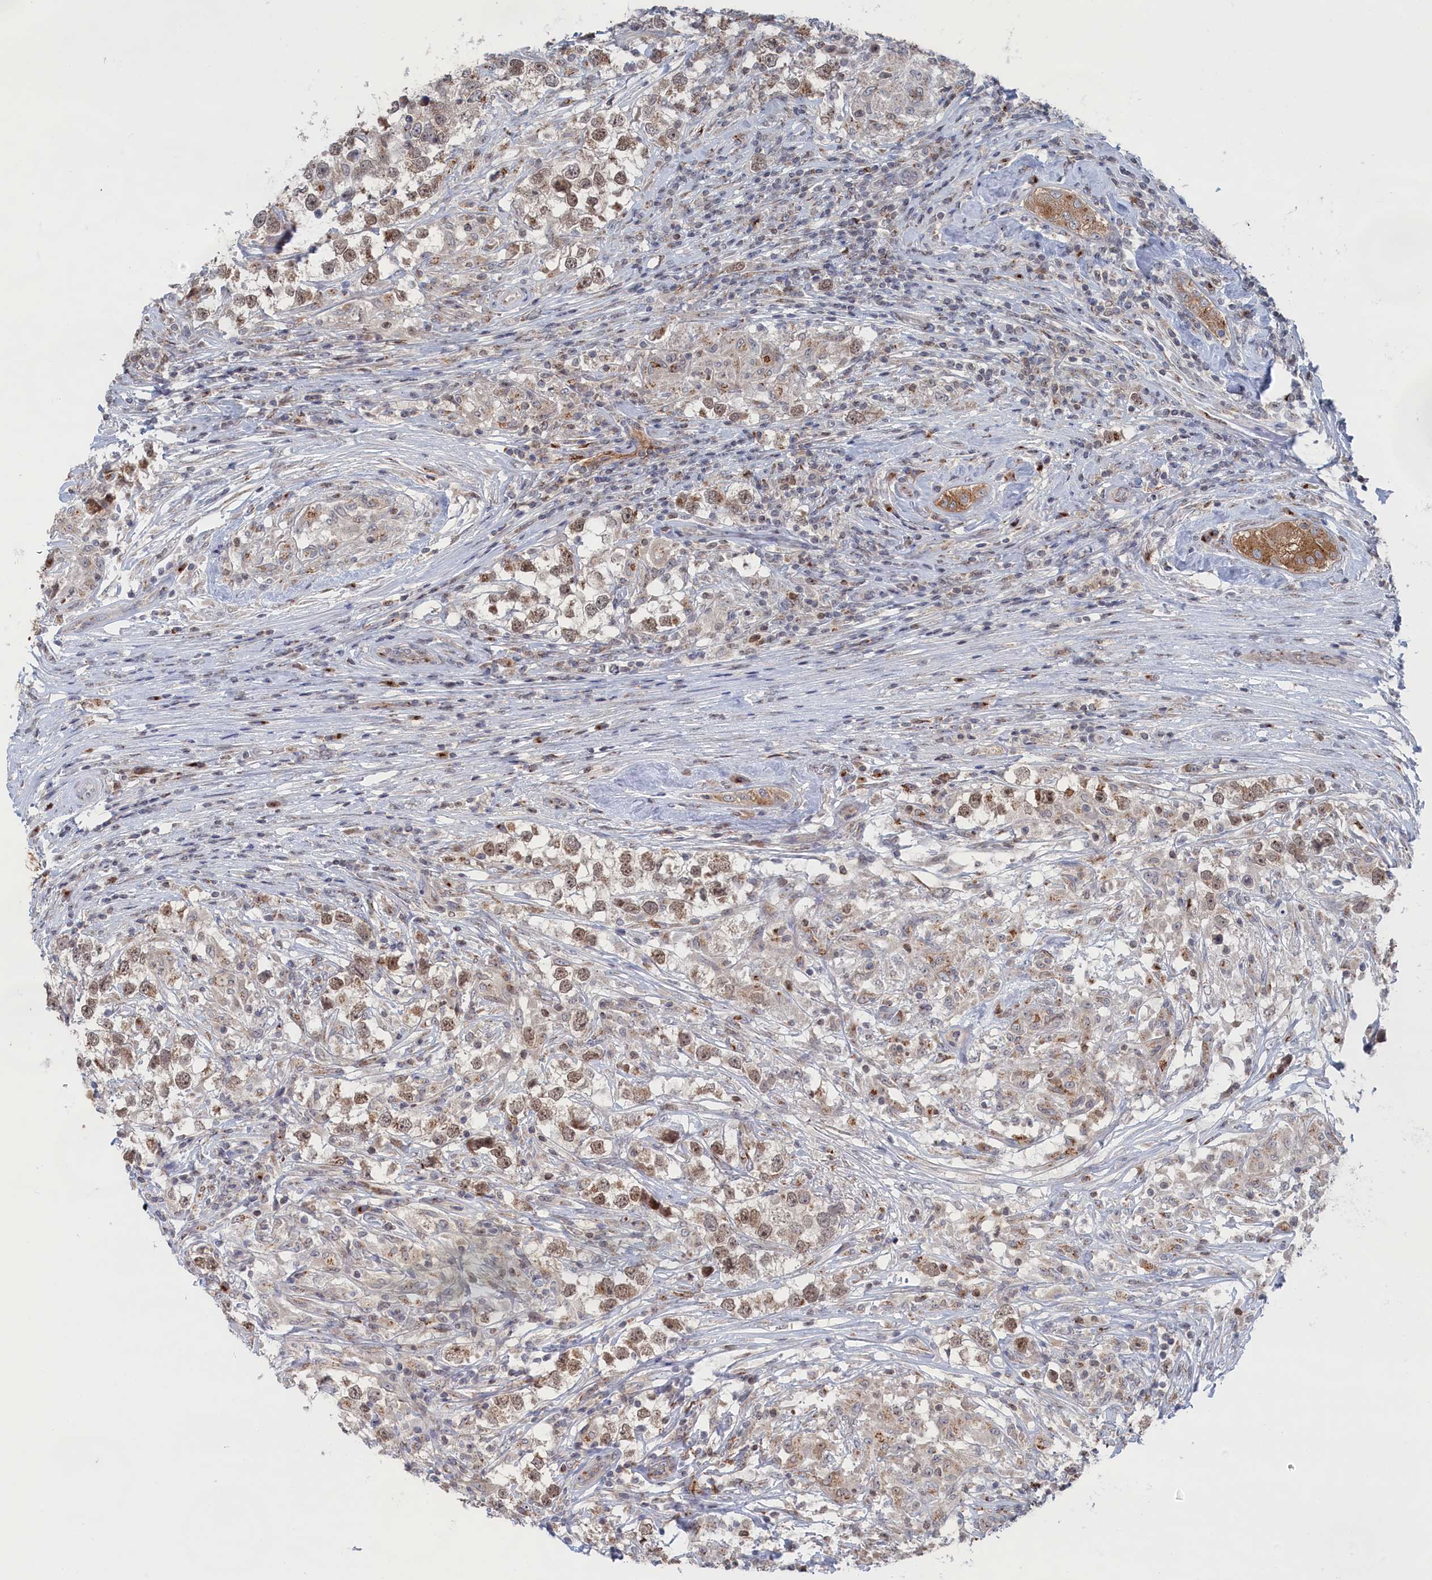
{"staining": {"intensity": "moderate", "quantity": ">75%", "location": "nuclear"}, "tissue": "testis cancer", "cell_type": "Tumor cells", "image_type": "cancer", "snomed": [{"axis": "morphology", "description": "Seminoma, NOS"}, {"axis": "topography", "description": "Testis"}], "caption": "Immunohistochemistry histopathology image of neoplastic tissue: human testis cancer (seminoma) stained using immunohistochemistry demonstrates medium levels of moderate protein expression localized specifically in the nuclear of tumor cells, appearing as a nuclear brown color.", "gene": "IRX1", "patient": {"sex": "male", "age": 46}}